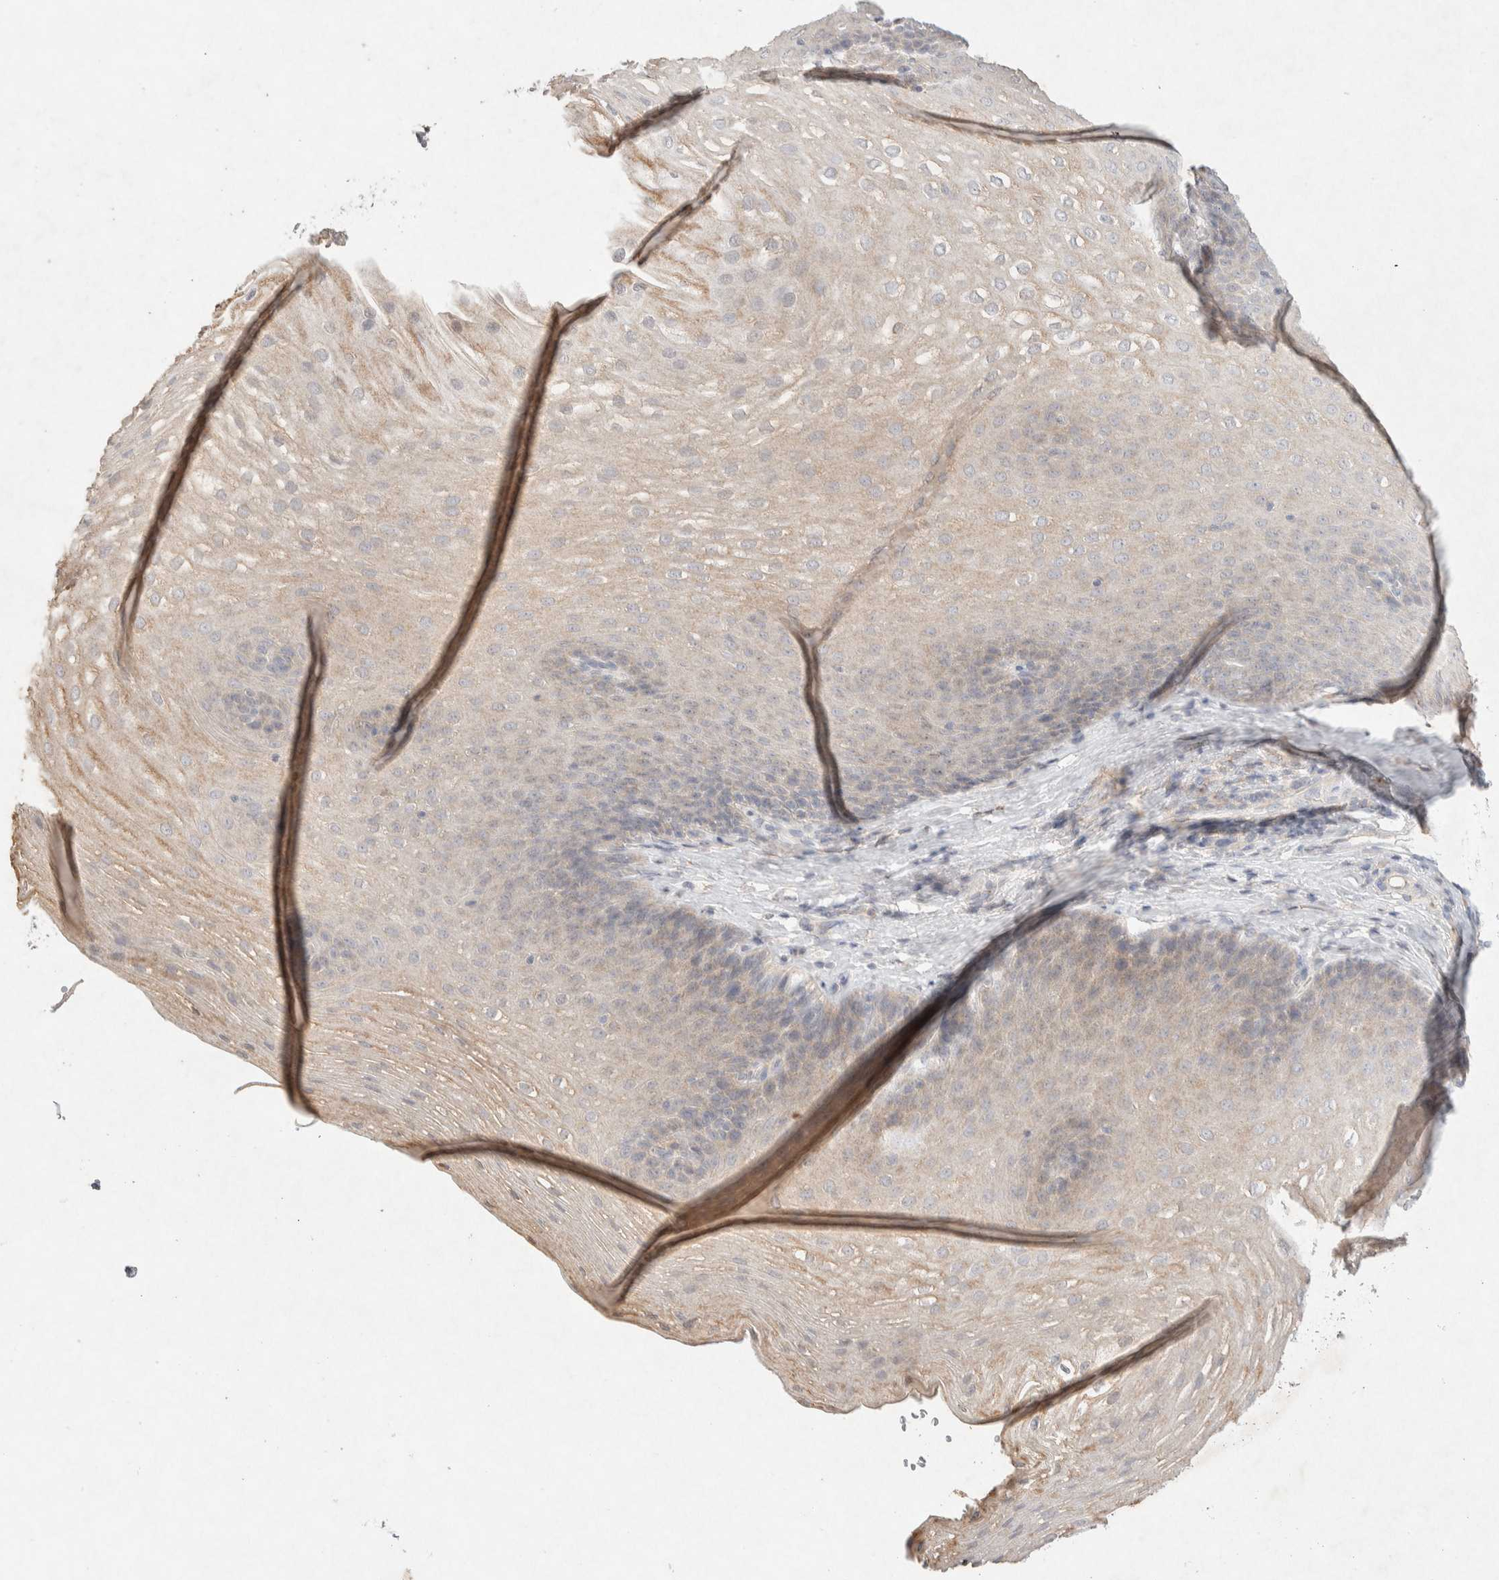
{"staining": {"intensity": "weak", "quantity": ">75%", "location": "cytoplasmic/membranous"}, "tissue": "esophagus", "cell_type": "Squamous epithelial cells", "image_type": "normal", "snomed": [{"axis": "morphology", "description": "Normal tissue, NOS"}, {"axis": "topography", "description": "Esophagus"}], "caption": "Immunohistochemical staining of unremarkable human esophagus displays low levels of weak cytoplasmic/membranous expression in about >75% of squamous epithelial cells.", "gene": "GNAI1", "patient": {"sex": "female", "age": 66}}